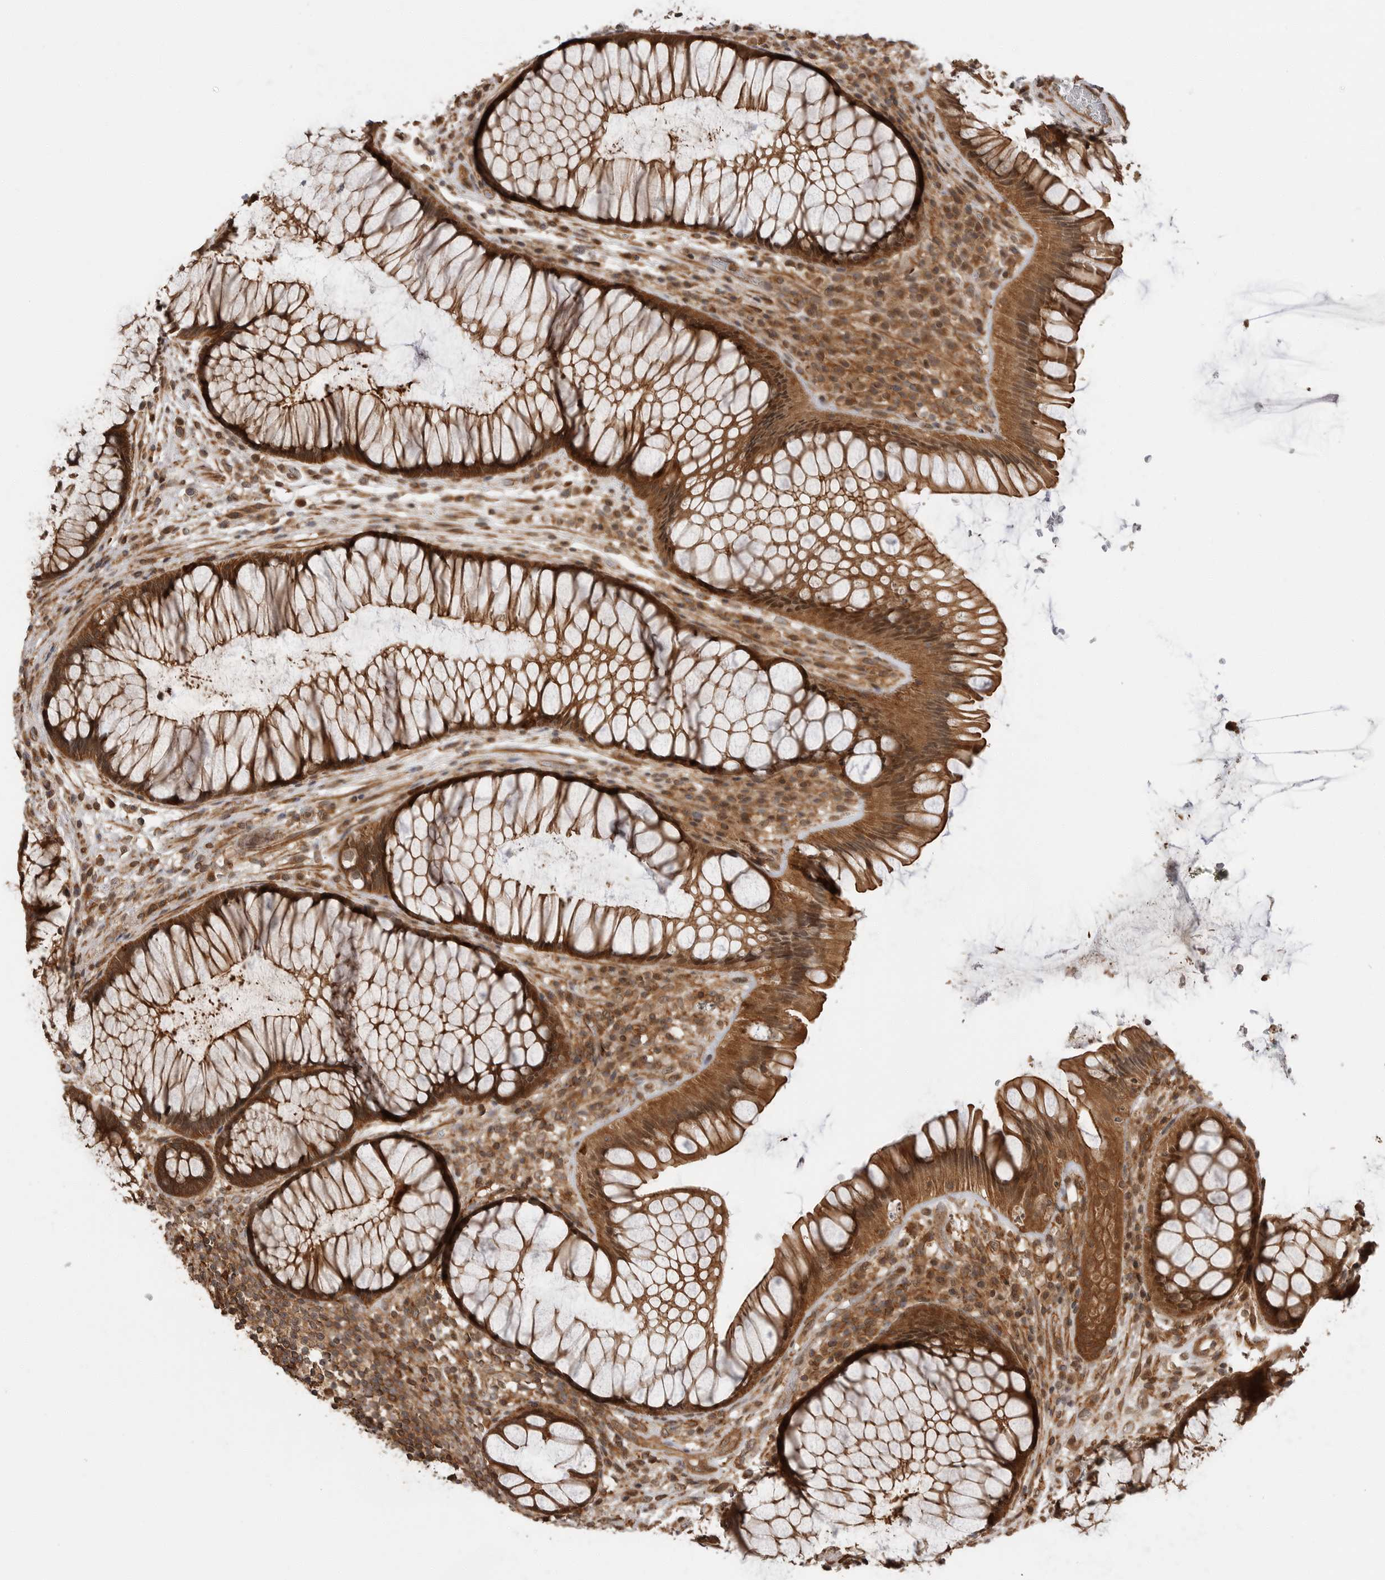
{"staining": {"intensity": "strong", "quantity": ">75%", "location": "cytoplasmic/membranous"}, "tissue": "rectum", "cell_type": "Glandular cells", "image_type": "normal", "snomed": [{"axis": "morphology", "description": "Normal tissue, NOS"}, {"axis": "topography", "description": "Rectum"}], "caption": "Immunohistochemical staining of normal human rectum demonstrates >75% levels of strong cytoplasmic/membranous protein staining in about >75% of glandular cells.", "gene": "ERN1", "patient": {"sex": "male", "age": 51}}